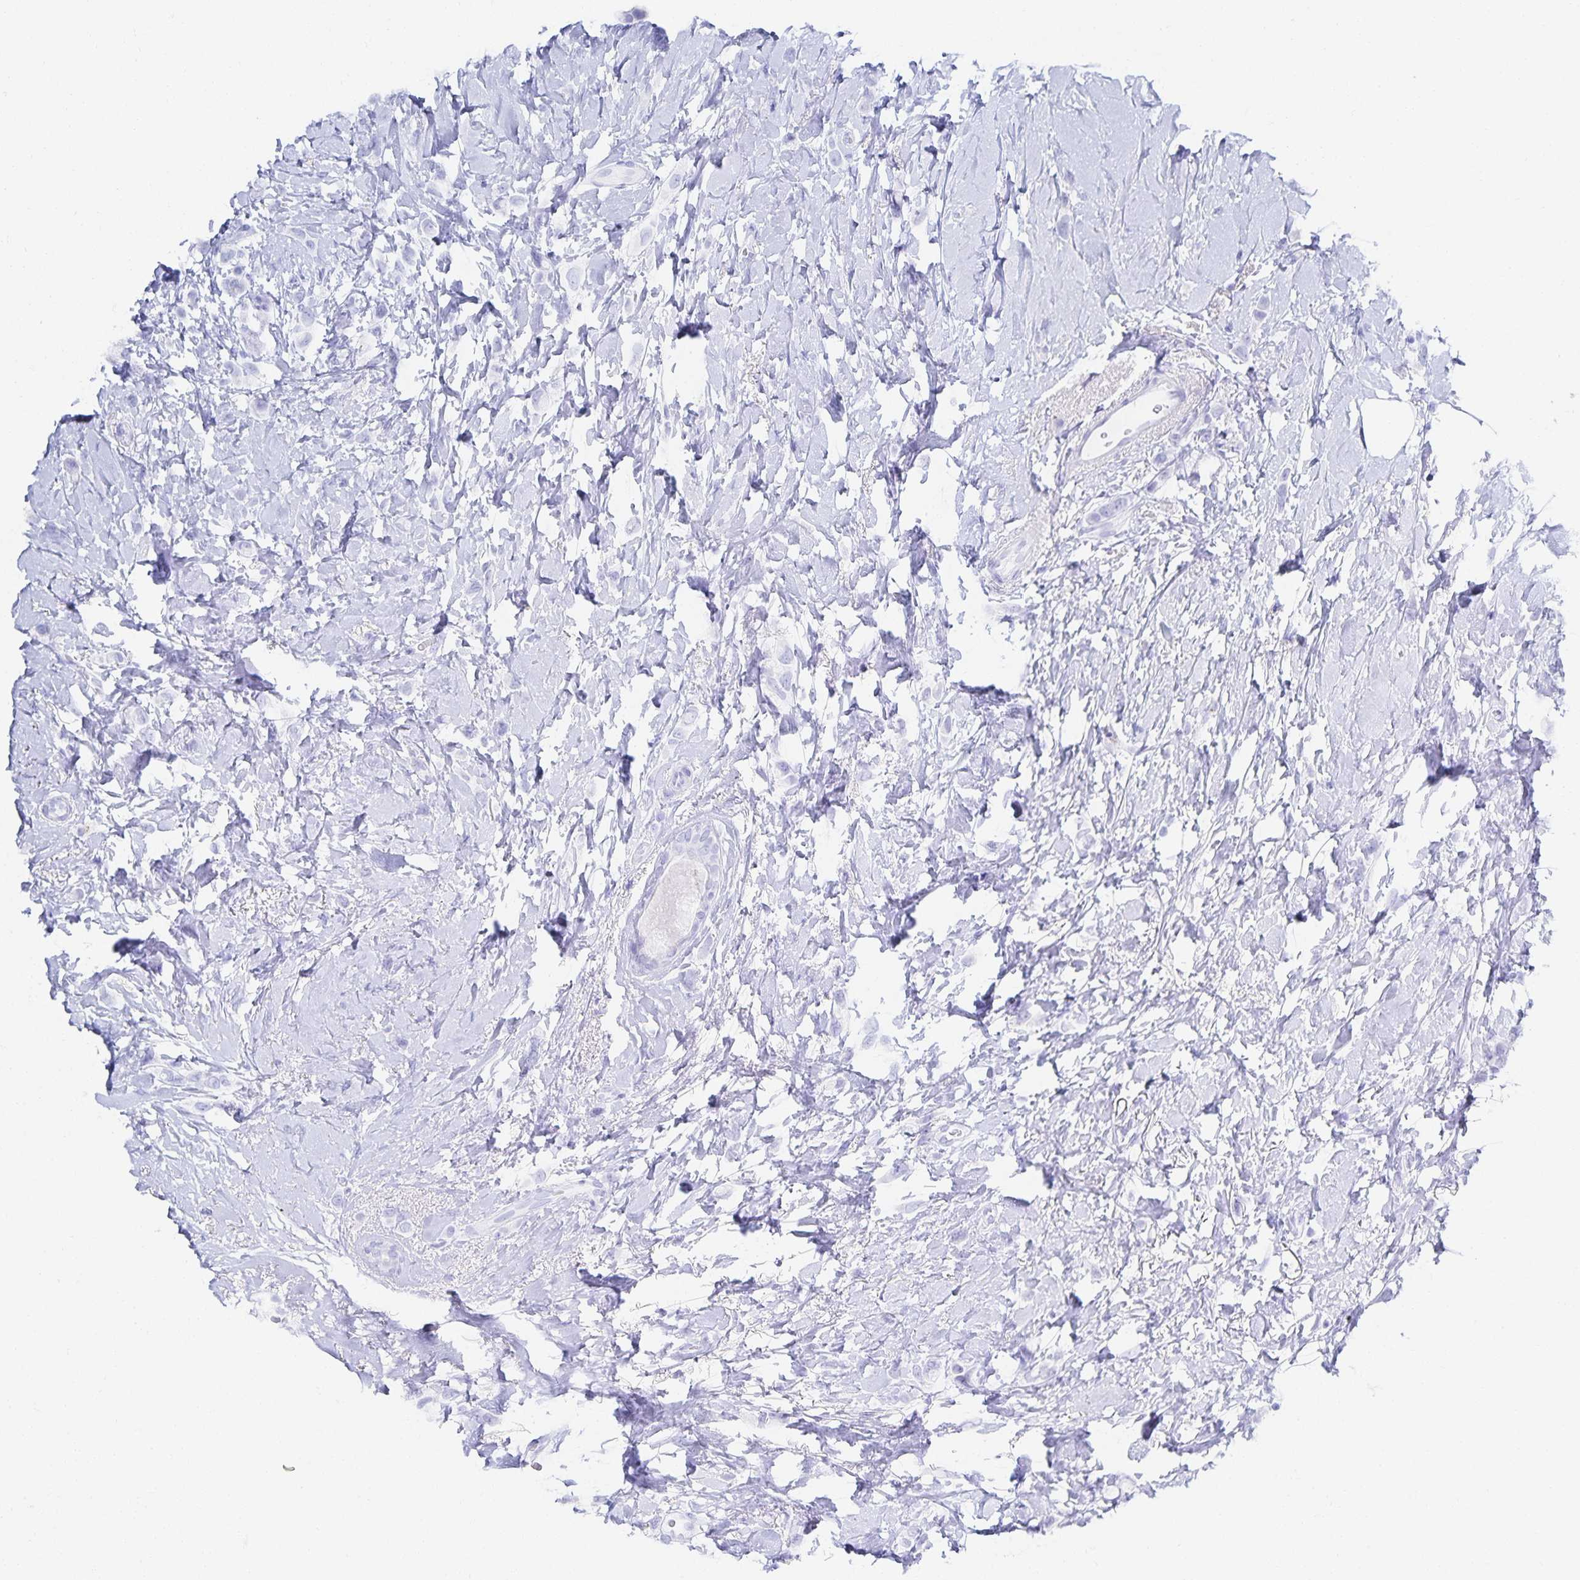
{"staining": {"intensity": "negative", "quantity": "none", "location": "none"}, "tissue": "breast cancer", "cell_type": "Tumor cells", "image_type": "cancer", "snomed": [{"axis": "morphology", "description": "Lobular carcinoma"}, {"axis": "topography", "description": "Breast"}], "caption": "DAB (3,3'-diaminobenzidine) immunohistochemical staining of breast lobular carcinoma reveals no significant staining in tumor cells.", "gene": "SNTN", "patient": {"sex": "female", "age": 66}}